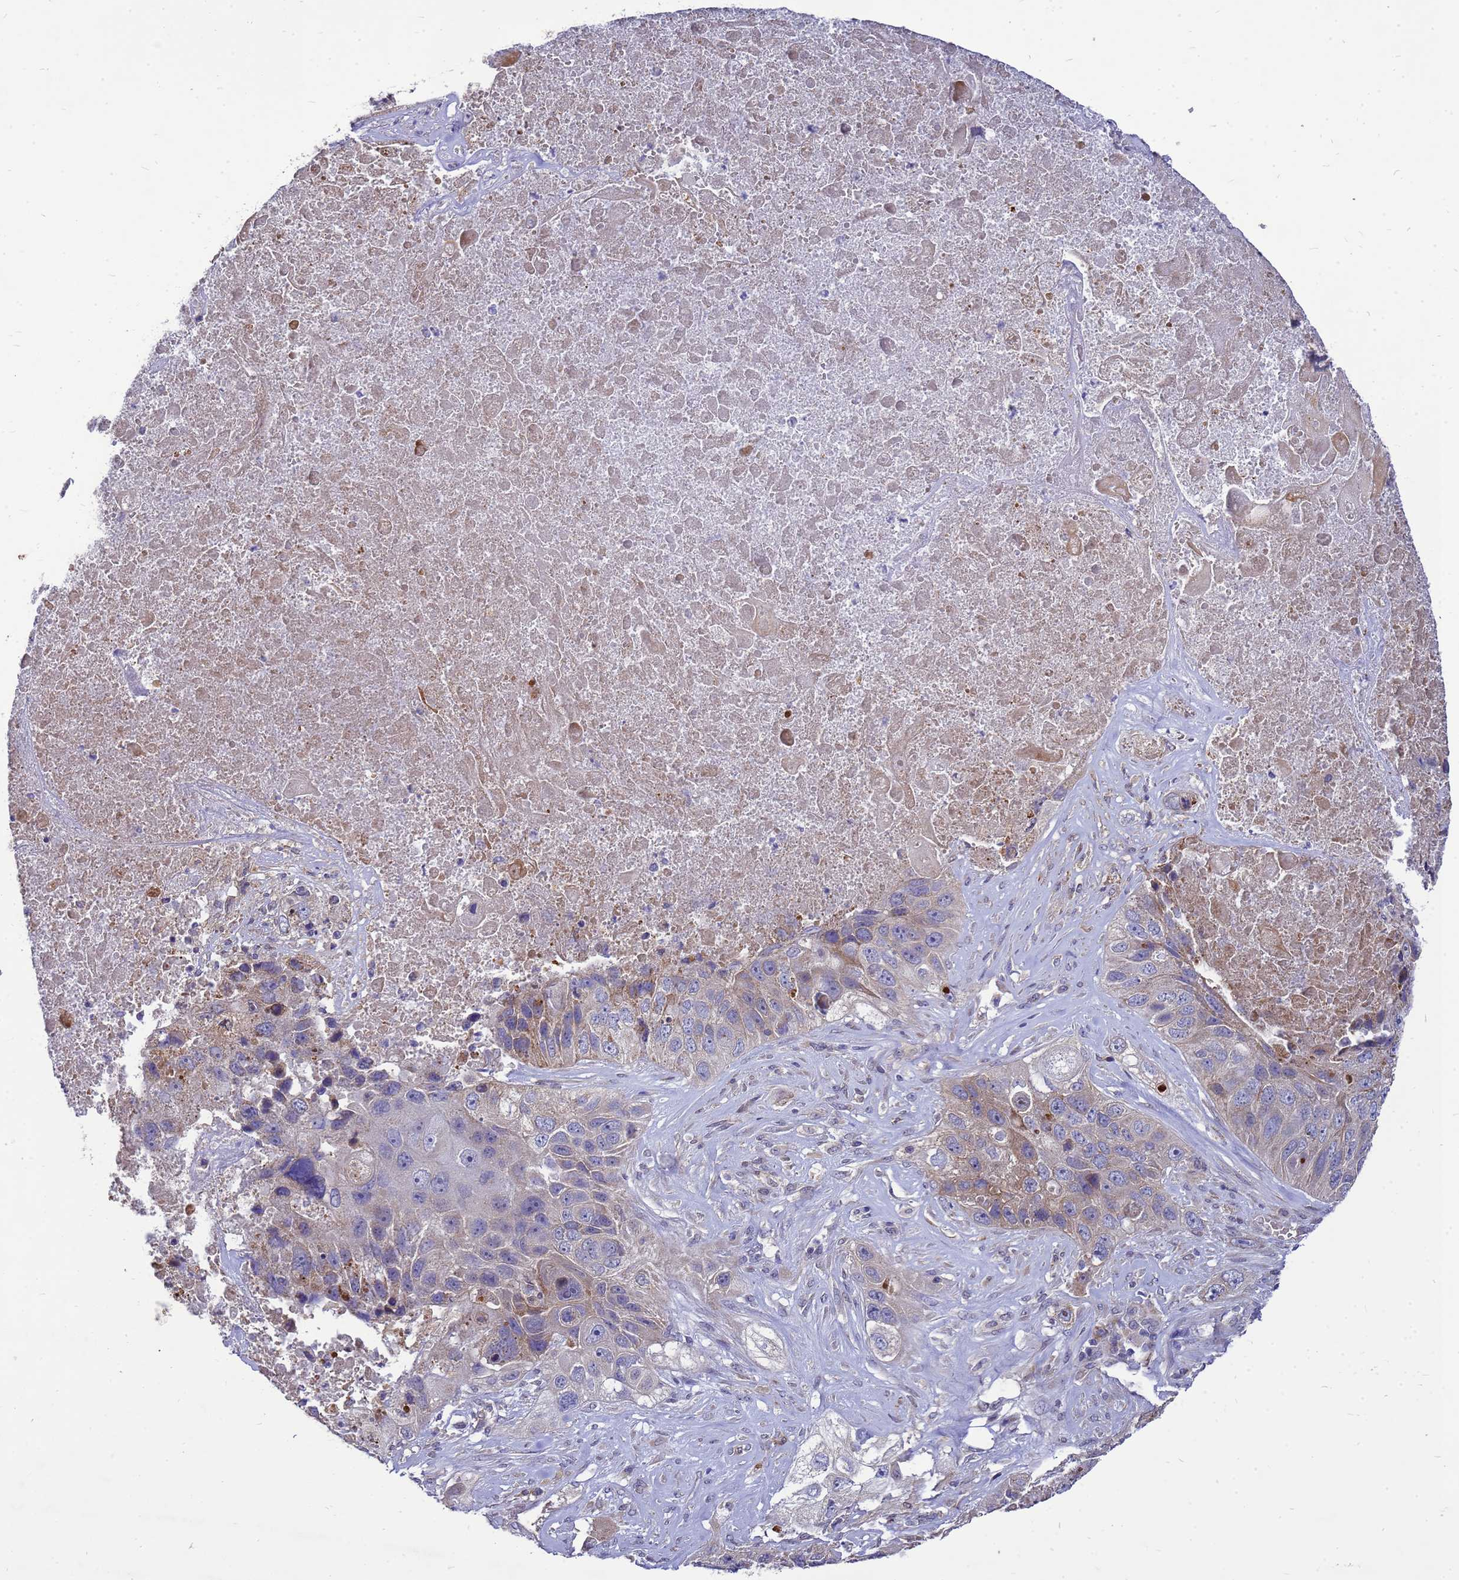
{"staining": {"intensity": "moderate", "quantity": "<25%", "location": "cytoplasmic/membranous"}, "tissue": "lung cancer", "cell_type": "Tumor cells", "image_type": "cancer", "snomed": [{"axis": "morphology", "description": "Squamous cell carcinoma, NOS"}, {"axis": "topography", "description": "Lung"}], "caption": "Lung cancer stained with a protein marker displays moderate staining in tumor cells.", "gene": "EIF4EBP3", "patient": {"sex": "male", "age": 61}}